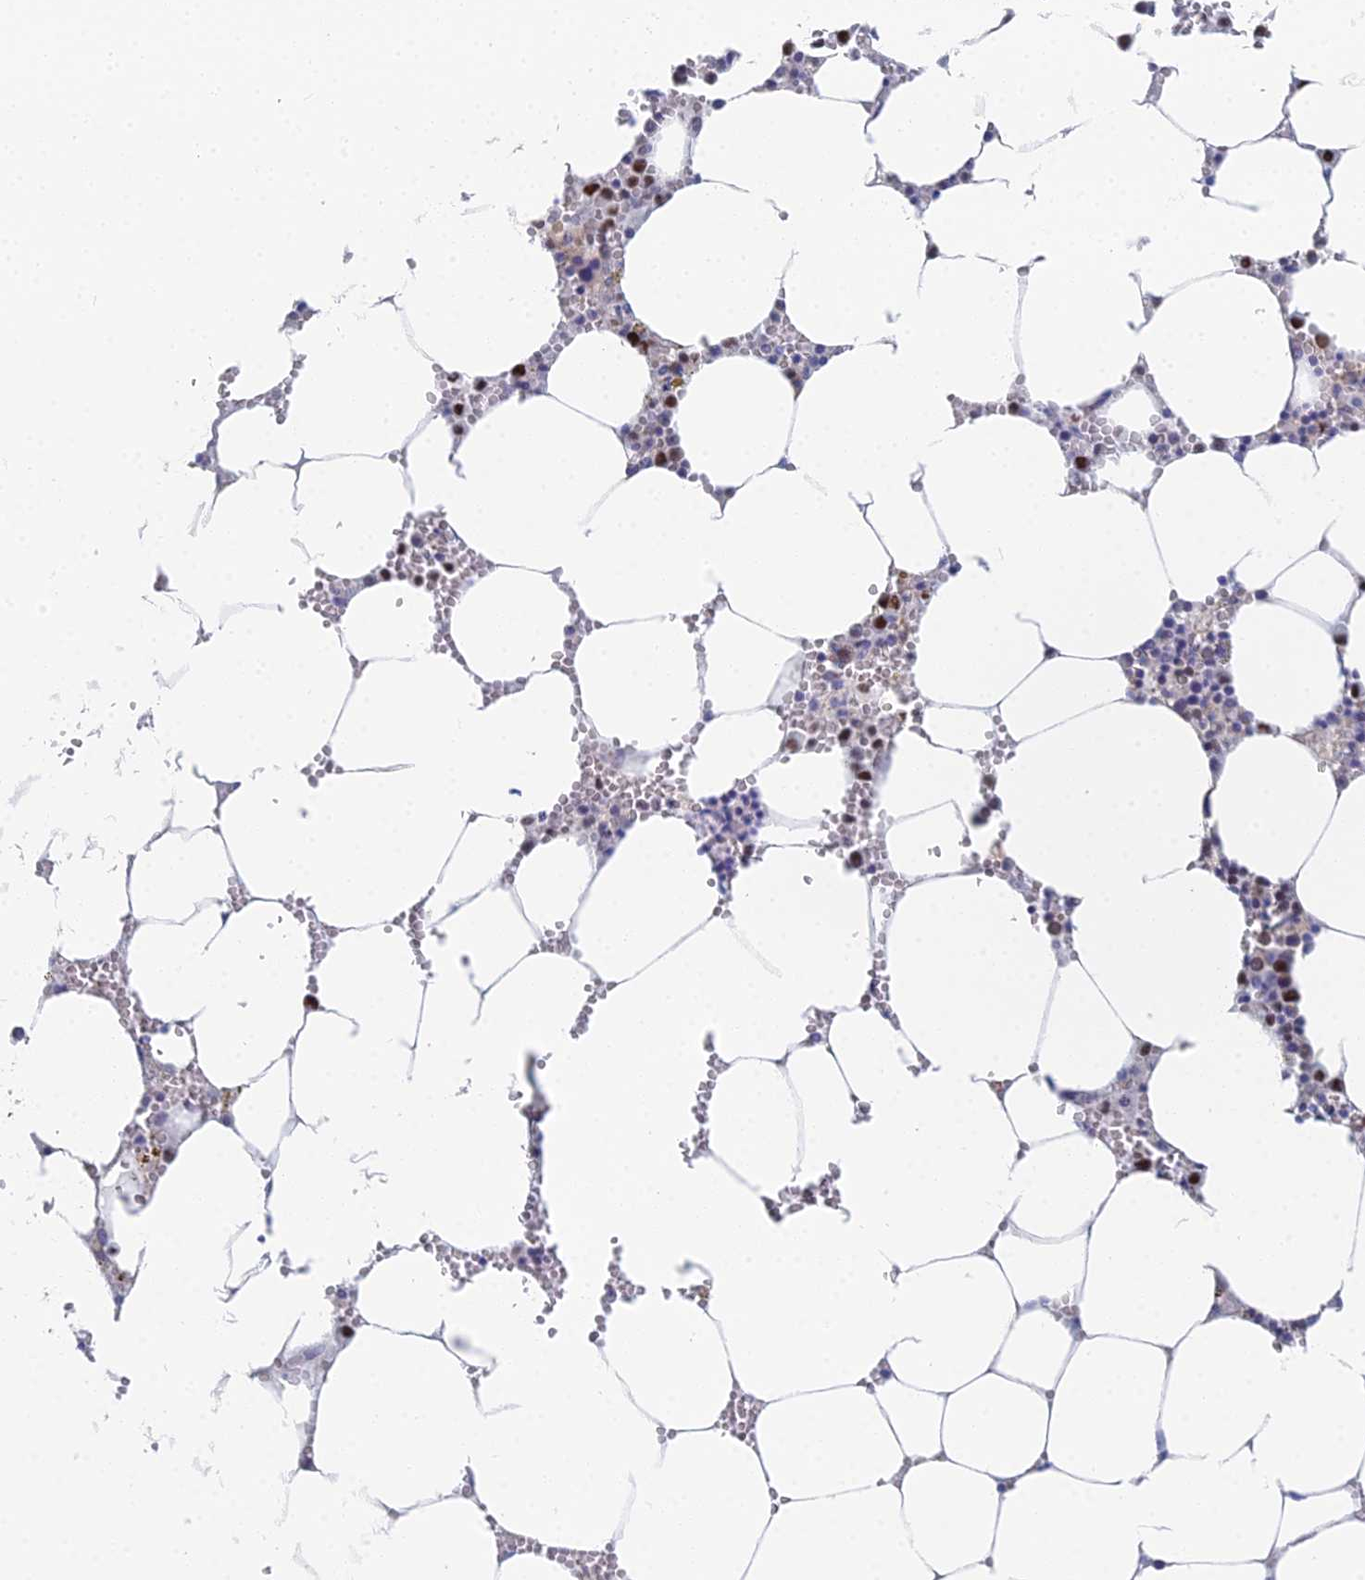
{"staining": {"intensity": "moderate", "quantity": "<25%", "location": "nuclear"}, "tissue": "bone marrow", "cell_type": "Hematopoietic cells", "image_type": "normal", "snomed": [{"axis": "morphology", "description": "Normal tissue, NOS"}, {"axis": "topography", "description": "Bone marrow"}], "caption": "The photomicrograph demonstrates immunohistochemical staining of unremarkable bone marrow. There is moderate nuclear positivity is present in approximately <25% of hematopoietic cells.", "gene": "MCM2", "patient": {"sex": "male", "age": 70}}